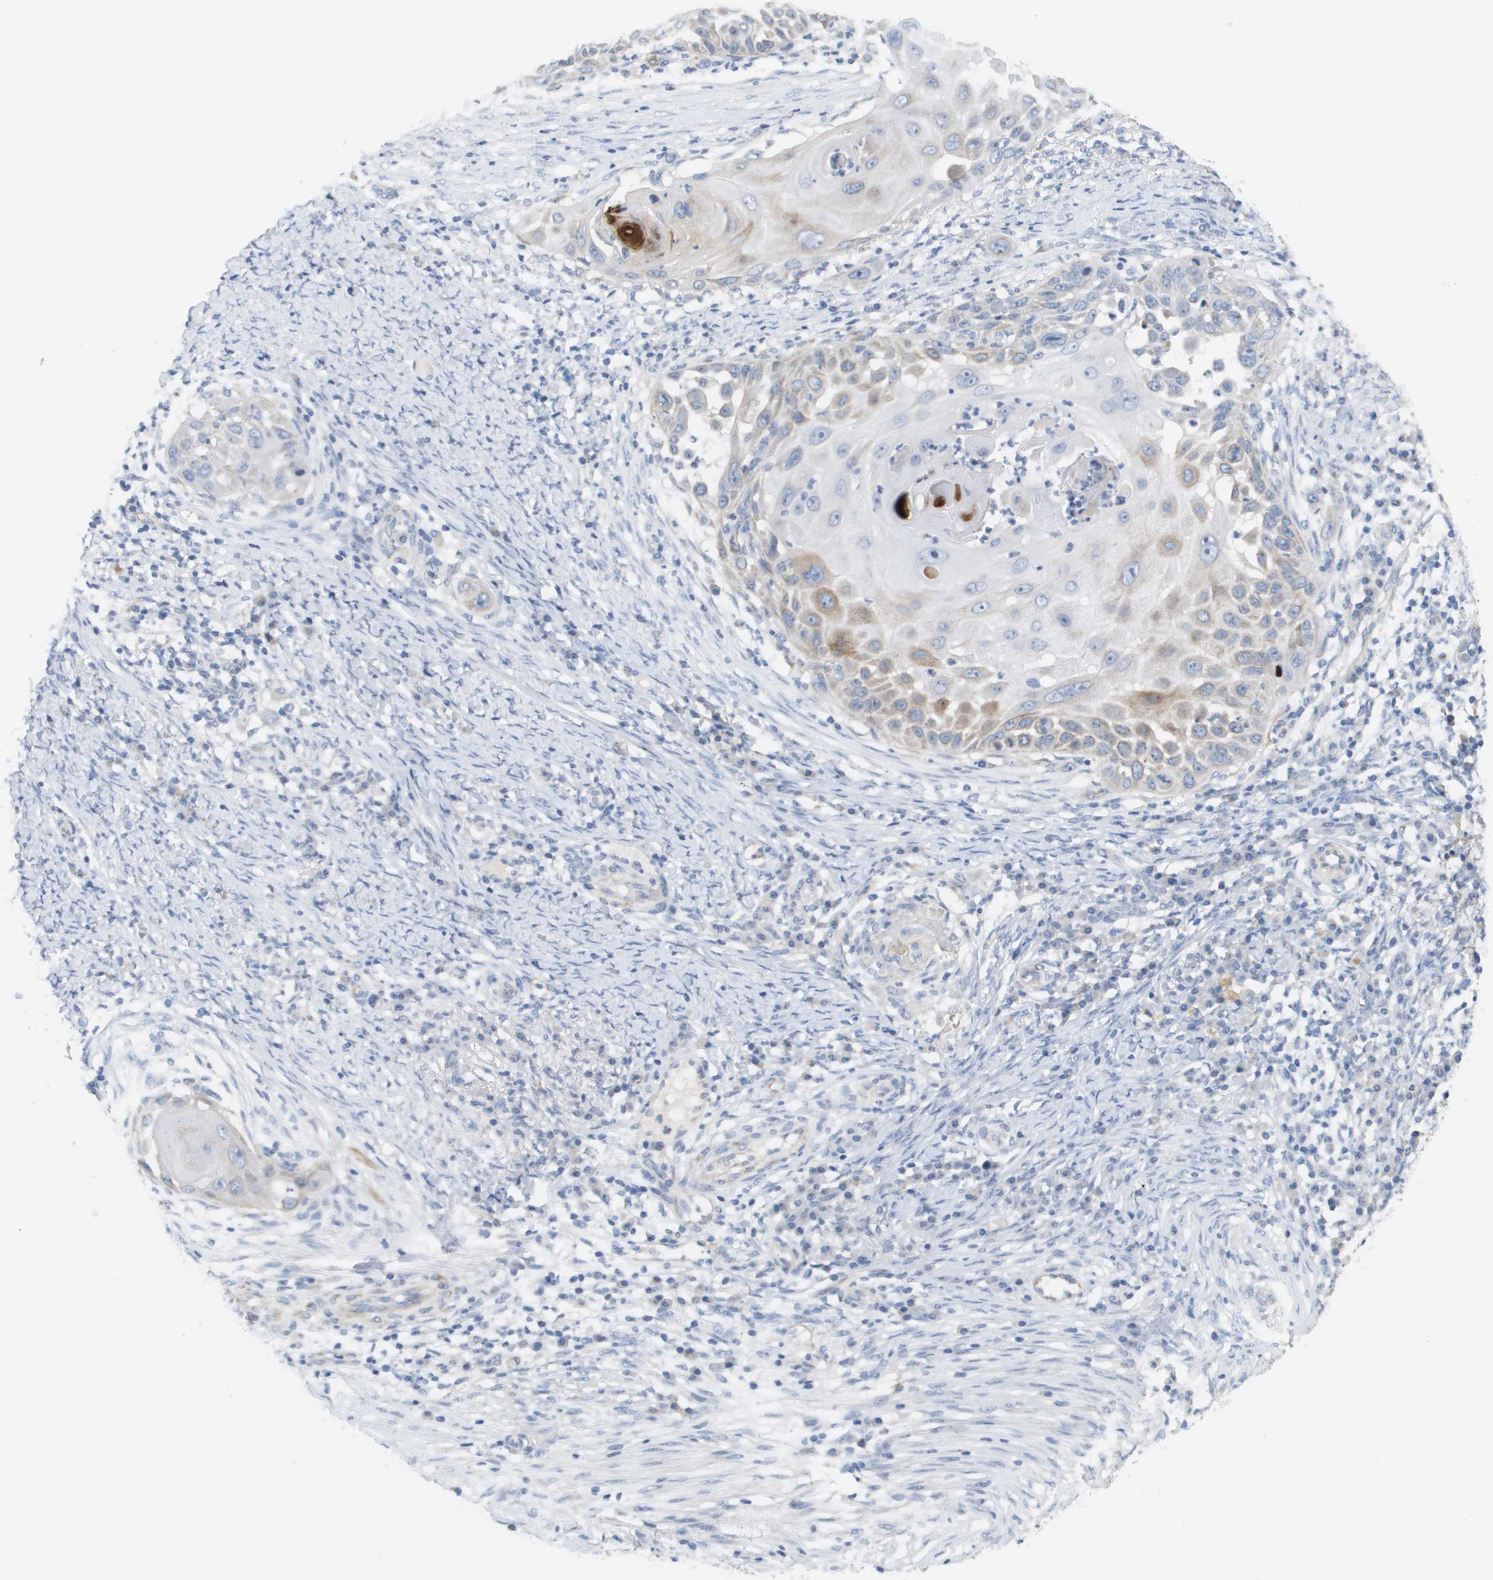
{"staining": {"intensity": "weak", "quantity": ">75%", "location": "cytoplasmic/membranous"}, "tissue": "skin cancer", "cell_type": "Tumor cells", "image_type": "cancer", "snomed": [{"axis": "morphology", "description": "Squamous cell carcinoma, NOS"}, {"axis": "topography", "description": "Skin"}], "caption": "High-magnification brightfield microscopy of skin squamous cell carcinoma stained with DAB (3,3'-diaminobenzidine) (brown) and counterstained with hematoxylin (blue). tumor cells exhibit weak cytoplasmic/membranous expression is present in about>75% of cells.", "gene": "ANGPT2", "patient": {"sex": "female", "age": 44}}